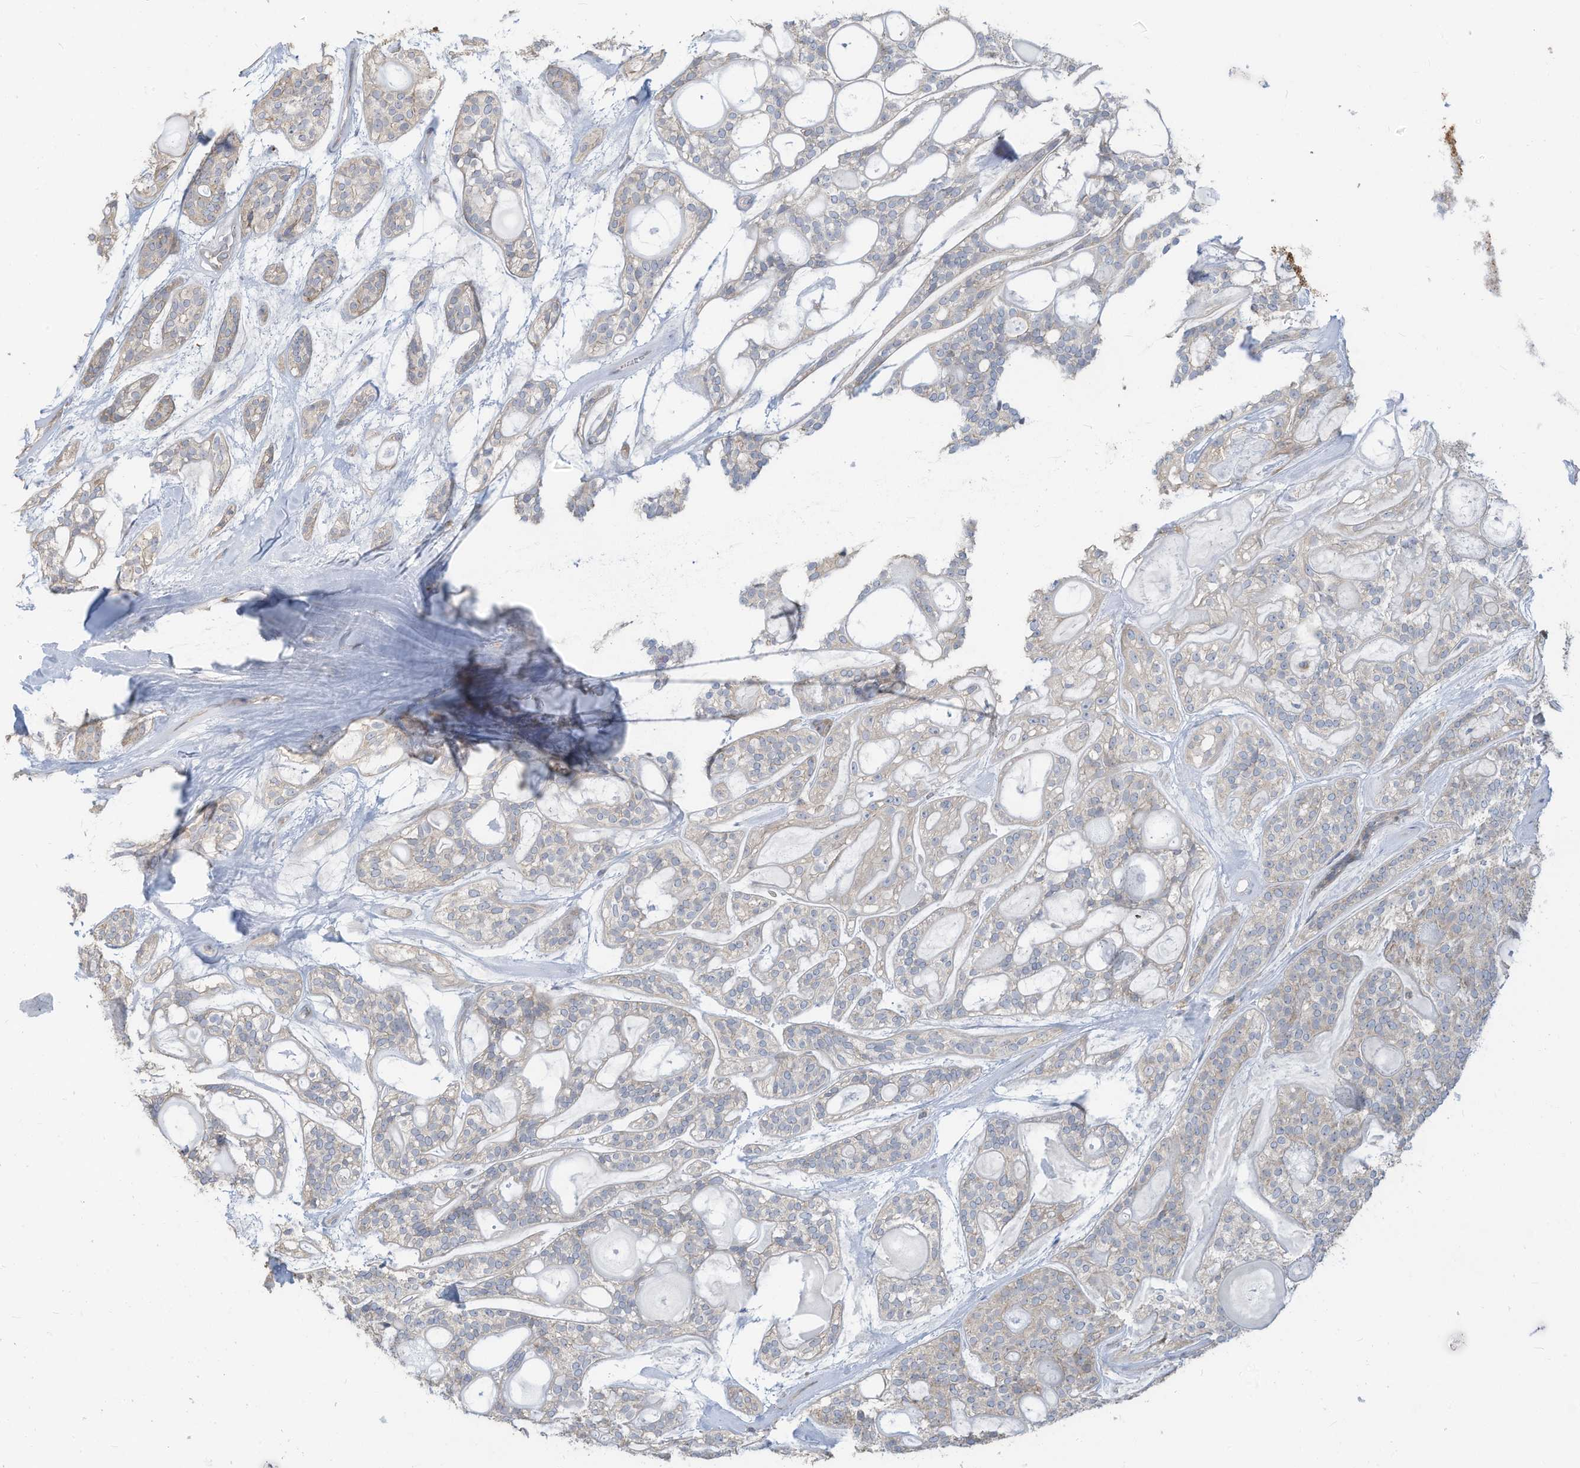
{"staining": {"intensity": "negative", "quantity": "none", "location": "none"}, "tissue": "head and neck cancer", "cell_type": "Tumor cells", "image_type": "cancer", "snomed": [{"axis": "morphology", "description": "Adenocarcinoma, NOS"}, {"axis": "topography", "description": "Head-Neck"}], "caption": "Tumor cells are negative for protein expression in human head and neck adenocarcinoma.", "gene": "GTPBP2", "patient": {"sex": "male", "age": 66}}